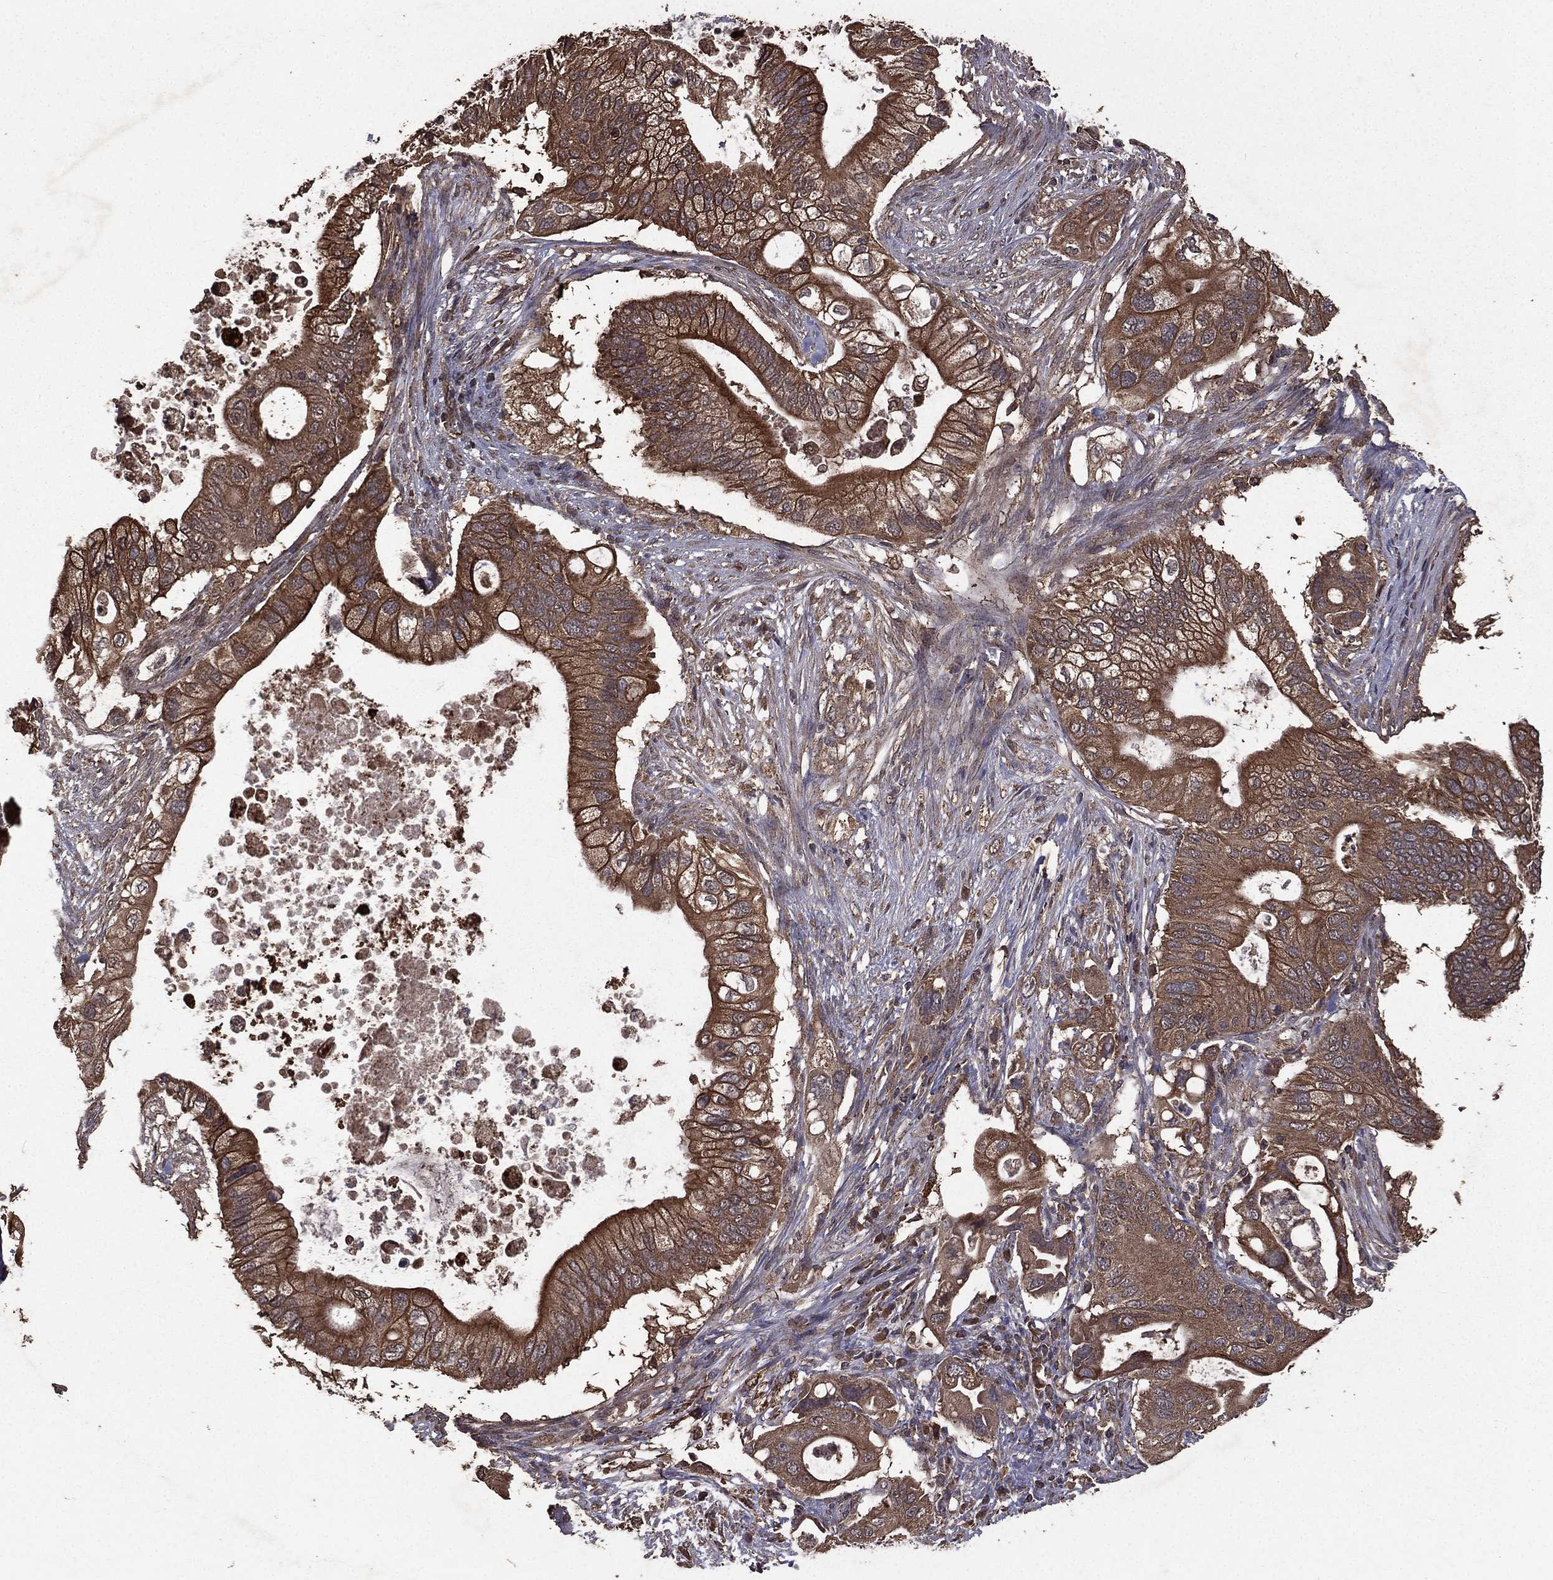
{"staining": {"intensity": "moderate", "quantity": ">75%", "location": "cytoplasmic/membranous"}, "tissue": "pancreatic cancer", "cell_type": "Tumor cells", "image_type": "cancer", "snomed": [{"axis": "morphology", "description": "Adenocarcinoma, NOS"}, {"axis": "topography", "description": "Pancreas"}], "caption": "The image displays staining of adenocarcinoma (pancreatic), revealing moderate cytoplasmic/membranous protein staining (brown color) within tumor cells. (DAB (3,3'-diaminobenzidine) = brown stain, brightfield microscopy at high magnification).", "gene": "BIRC6", "patient": {"sex": "female", "age": 72}}